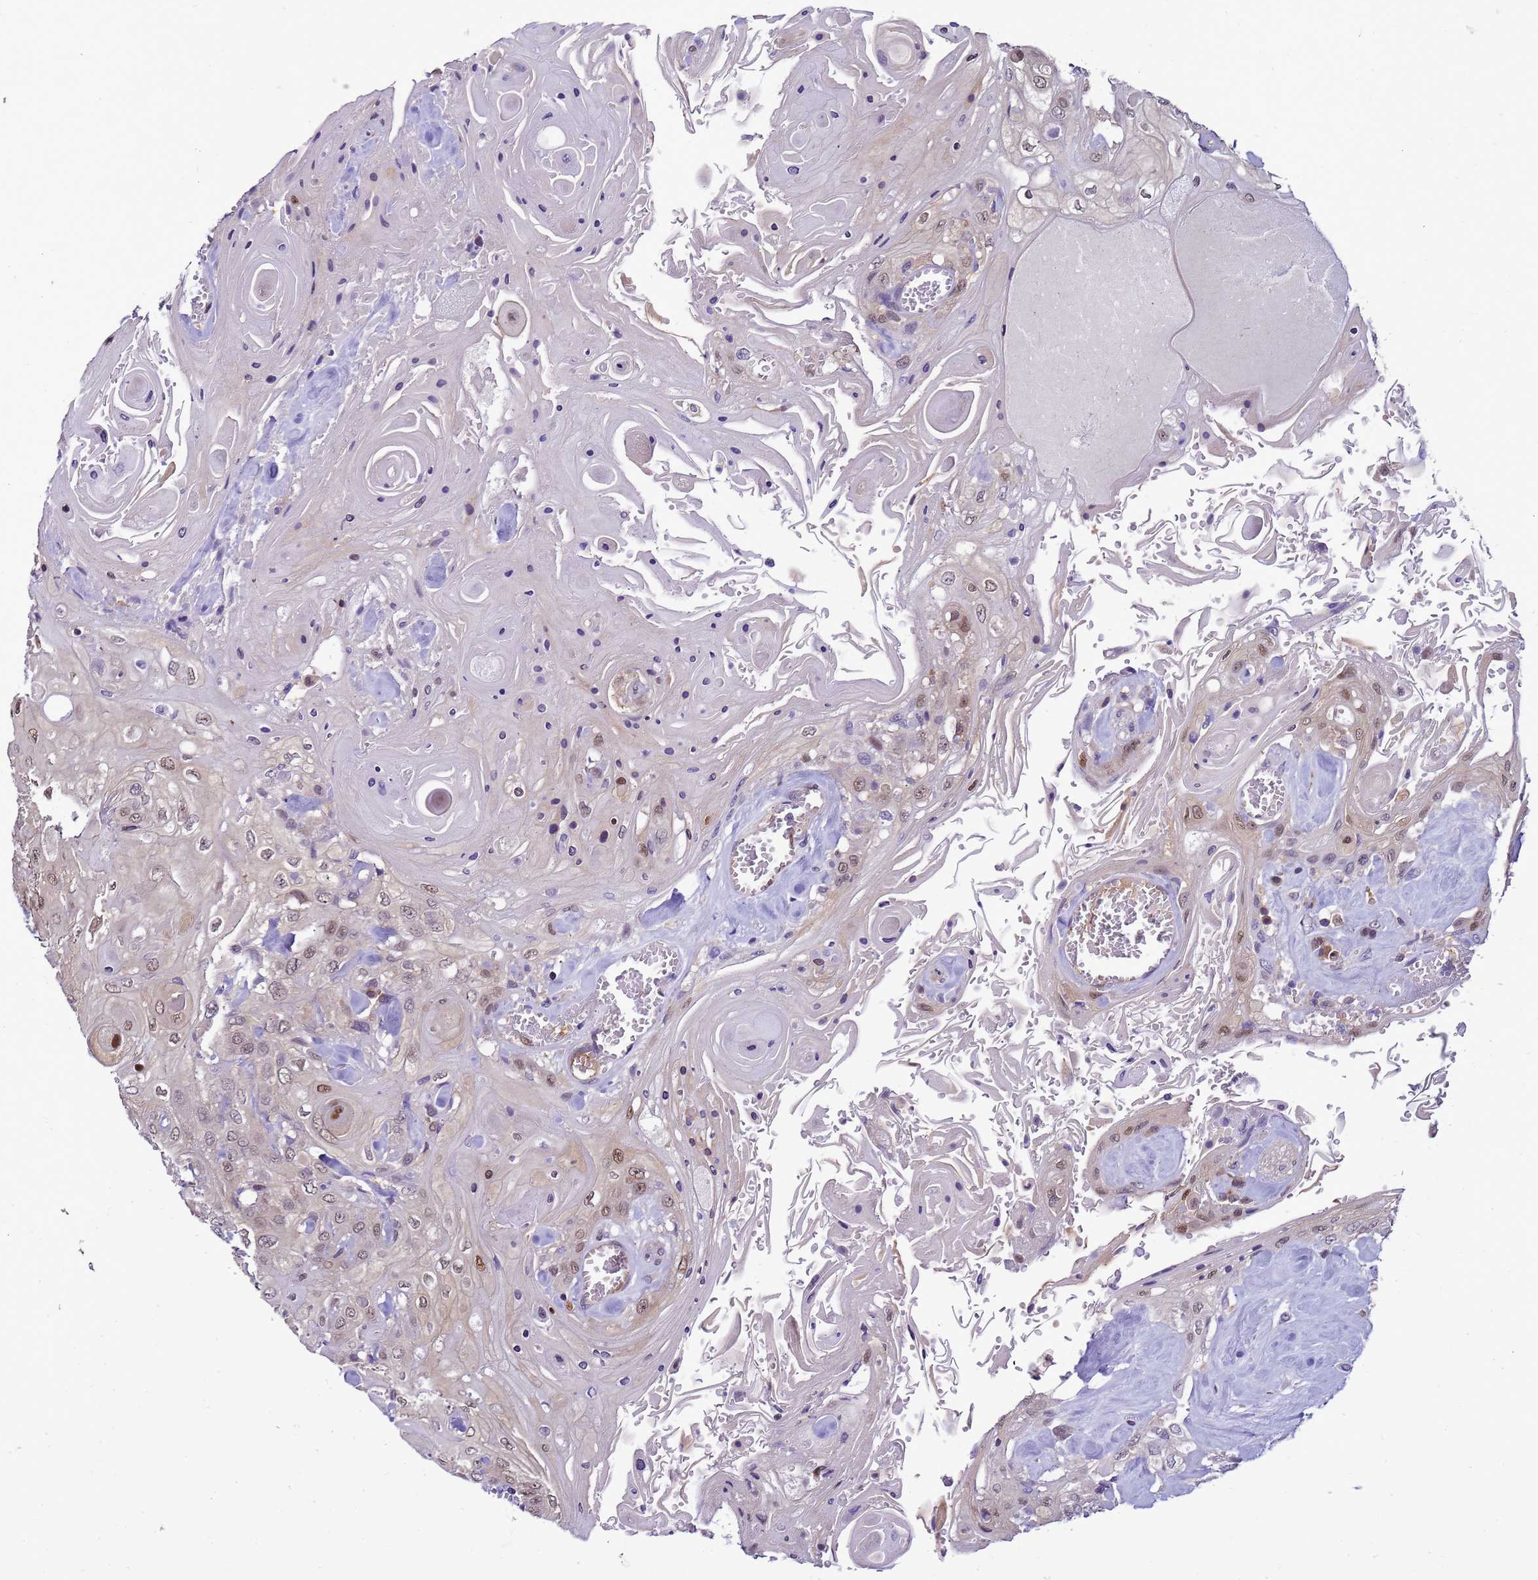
{"staining": {"intensity": "weak", "quantity": "25%-75%", "location": "nuclear"}, "tissue": "head and neck cancer", "cell_type": "Tumor cells", "image_type": "cancer", "snomed": [{"axis": "morphology", "description": "Squamous cell carcinoma, NOS"}, {"axis": "topography", "description": "Head-Neck"}], "caption": "About 25%-75% of tumor cells in squamous cell carcinoma (head and neck) reveal weak nuclear protein expression as visualized by brown immunohistochemical staining.", "gene": "DDI2", "patient": {"sex": "female", "age": 43}}